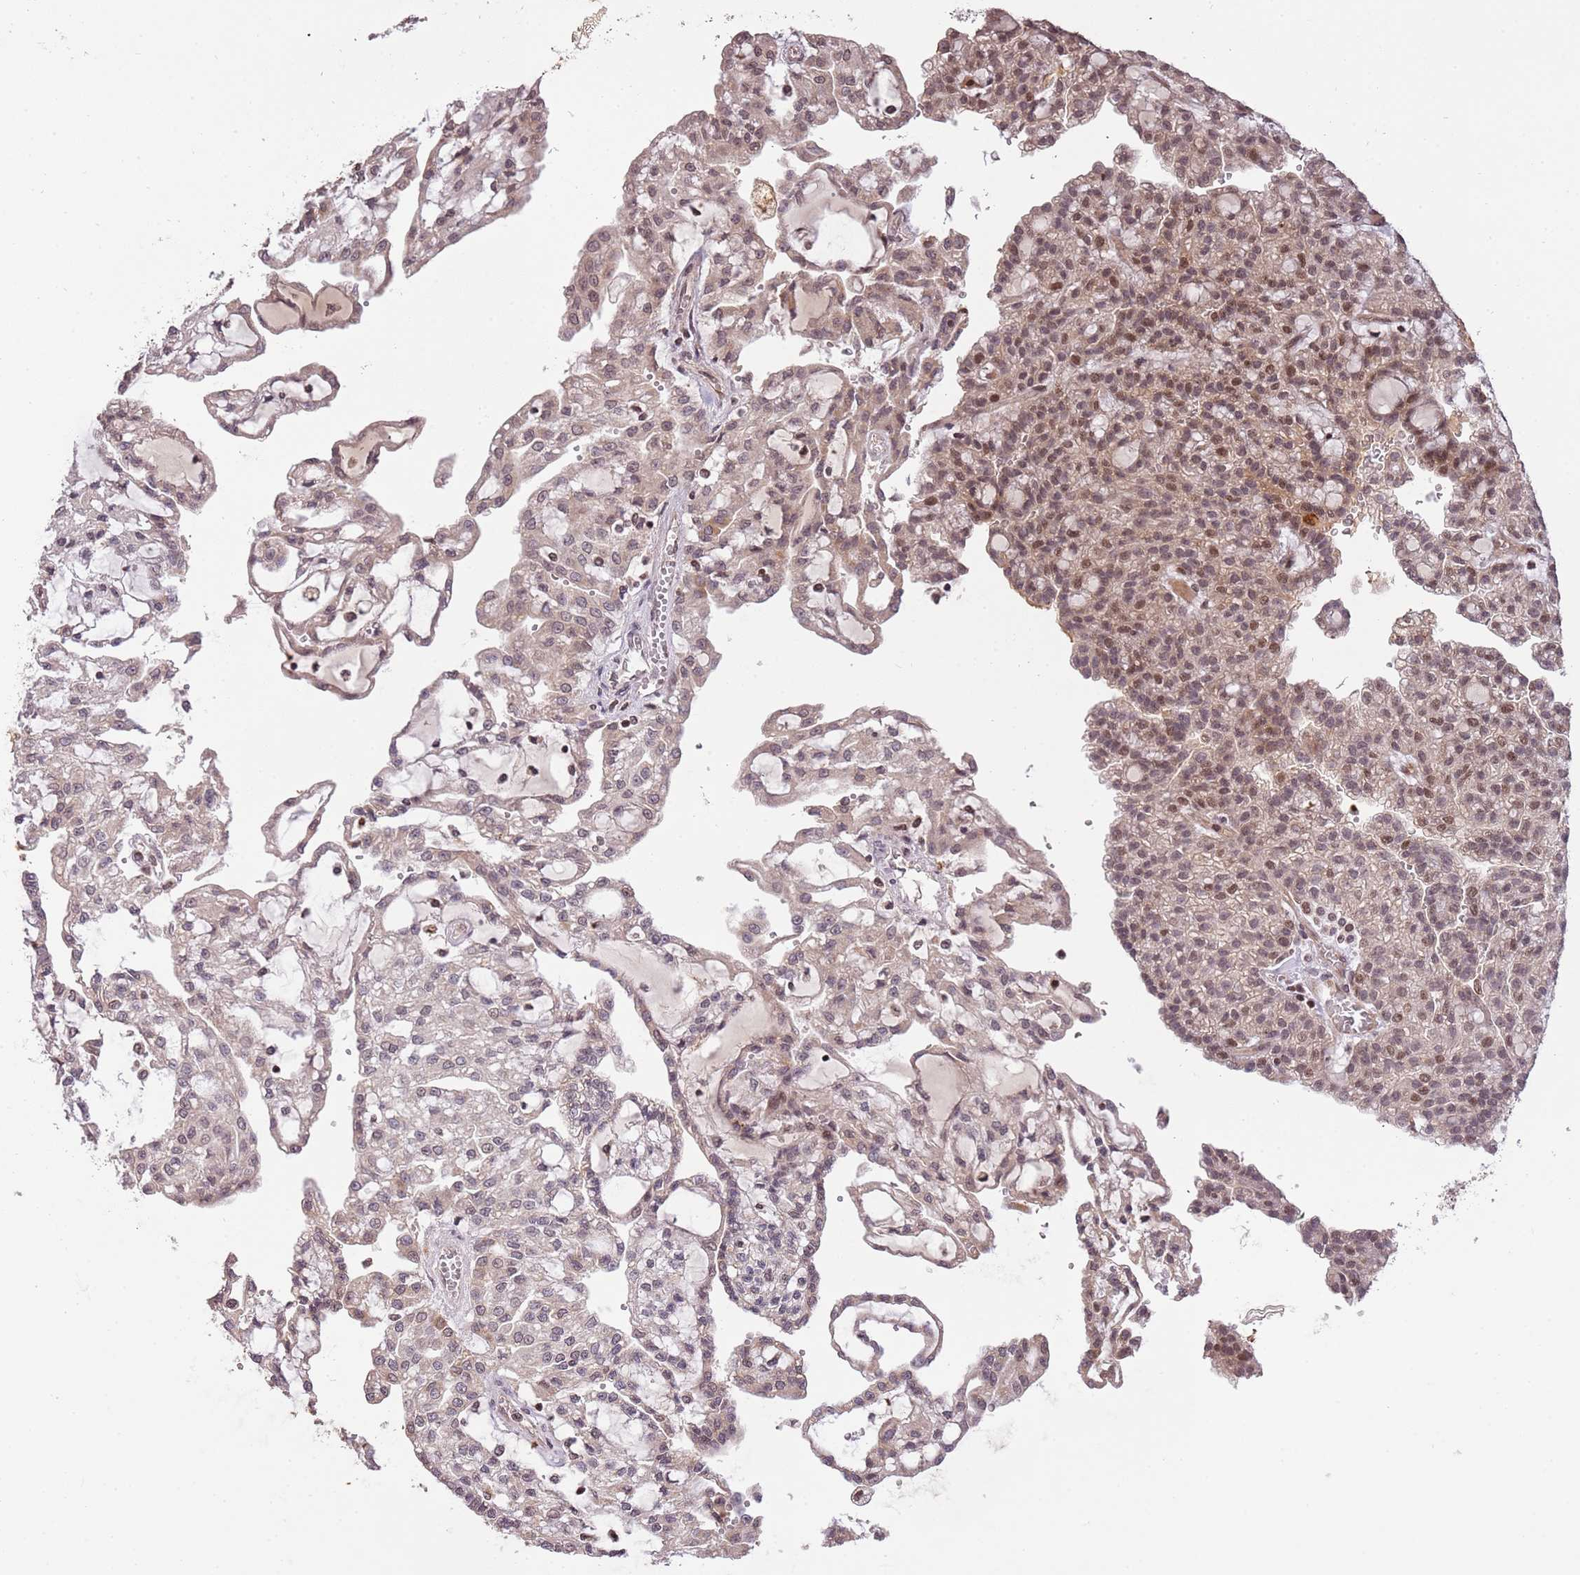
{"staining": {"intensity": "weak", "quantity": "25%-75%", "location": "nuclear"}, "tissue": "renal cancer", "cell_type": "Tumor cells", "image_type": "cancer", "snomed": [{"axis": "morphology", "description": "Adenocarcinoma, NOS"}, {"axis": "topography", "description": "Kidney"}], "caption": "Human renal adenocarcinoma stained with a protein marker shows weak staining in tumor cells.", "gene": "SAMSN1", "patient": {"sex": "male", "age": 63}}